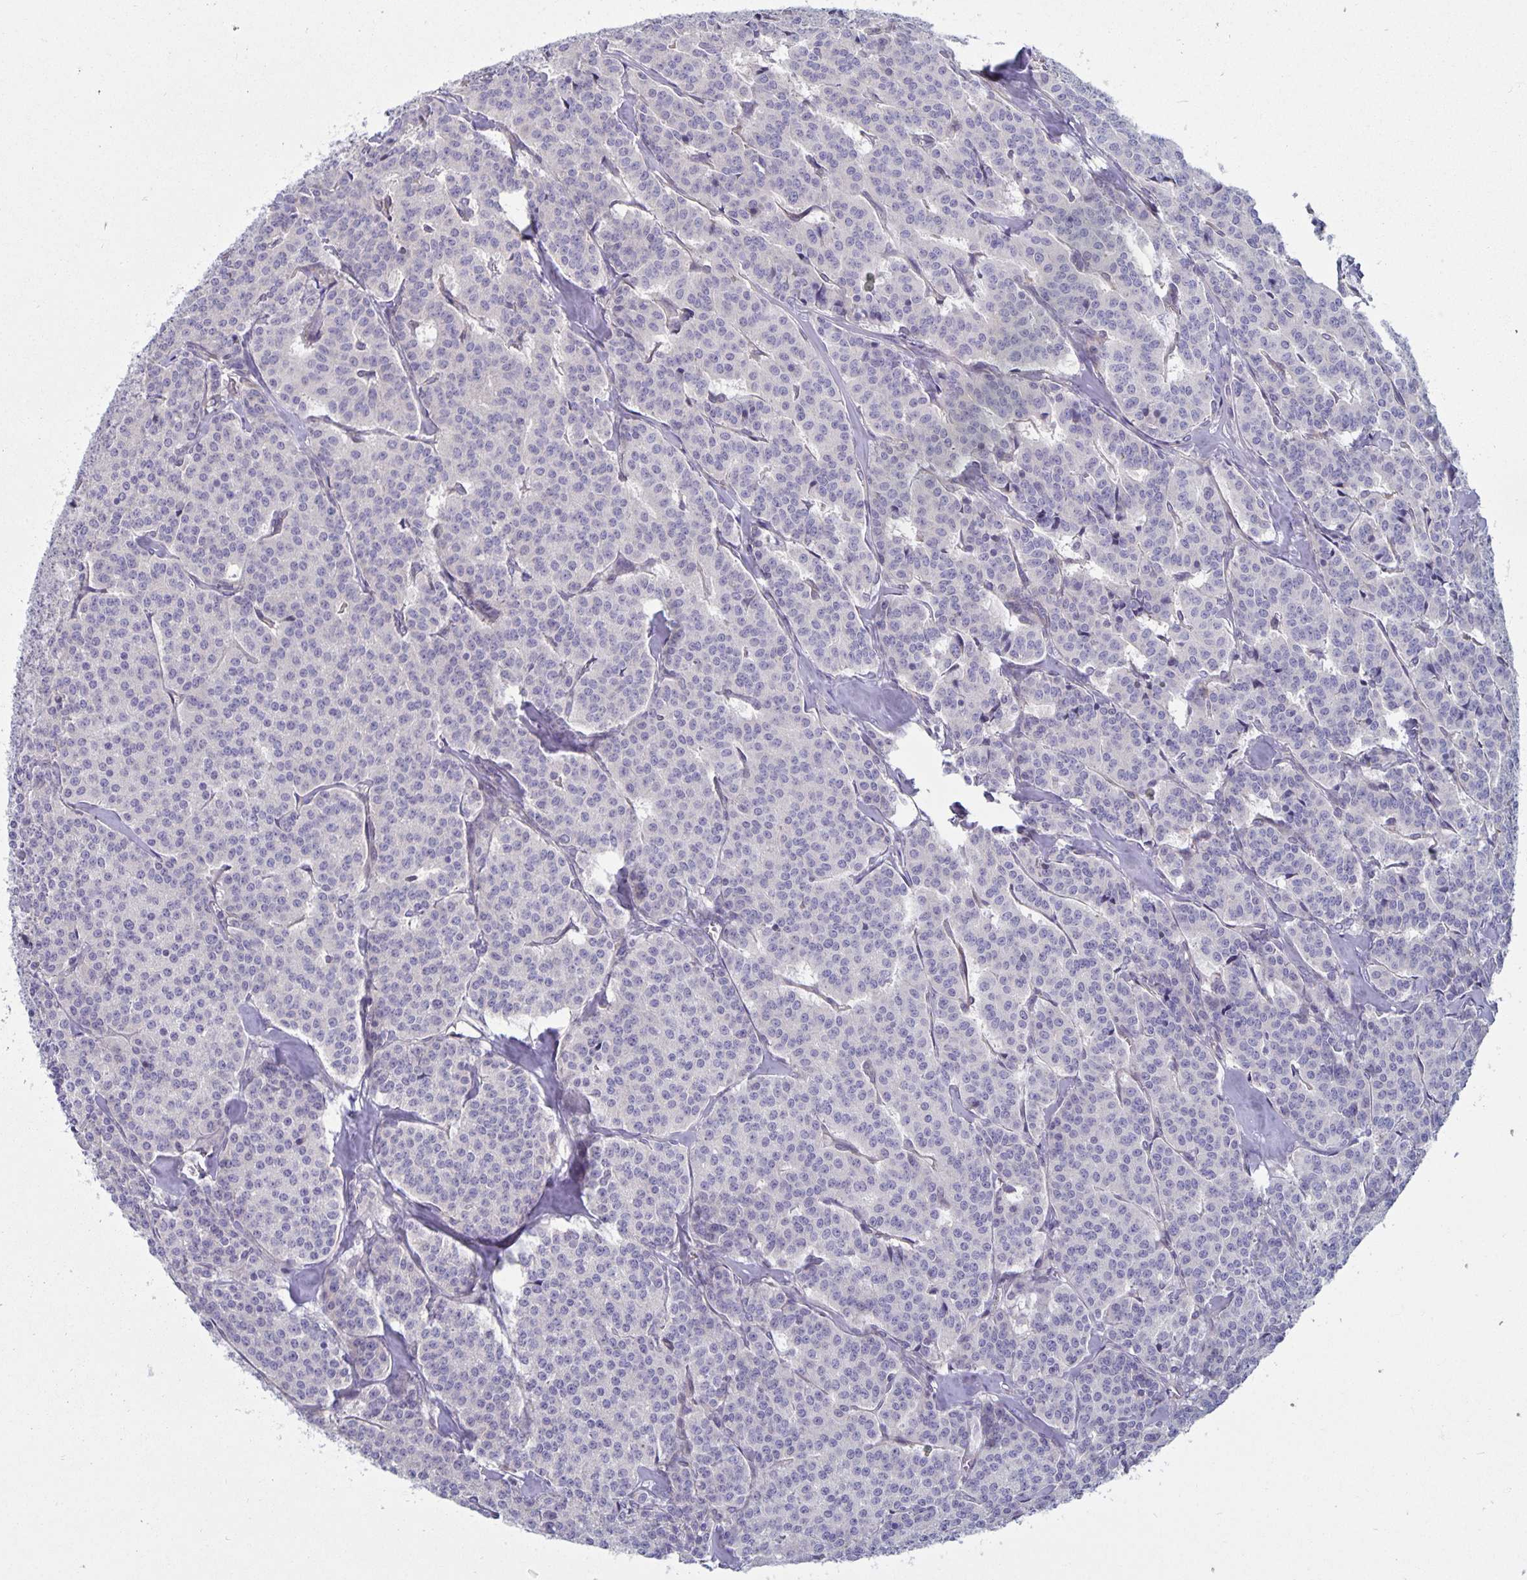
{"staining": {"intensity": "negative", "quantity": "none", "location": "none"}, "tissue": "carcinoid", "cell_type": "Tumor cells", "image_type": "cancer", "snomed": [{"axis": "morphology", "description": "Normal tissue, NOS"}, {"axis": "morphology", "description": "Carcinoid, malignant, NOS"}, {"axis": "topography", "description": "Lung"}], "caption": "Immunohistochemistry (IHC) of carcinoid reveals no expression in tumor cells.", "gene": "PLCB3", "patient": {"sex": "female", "age": 46}}